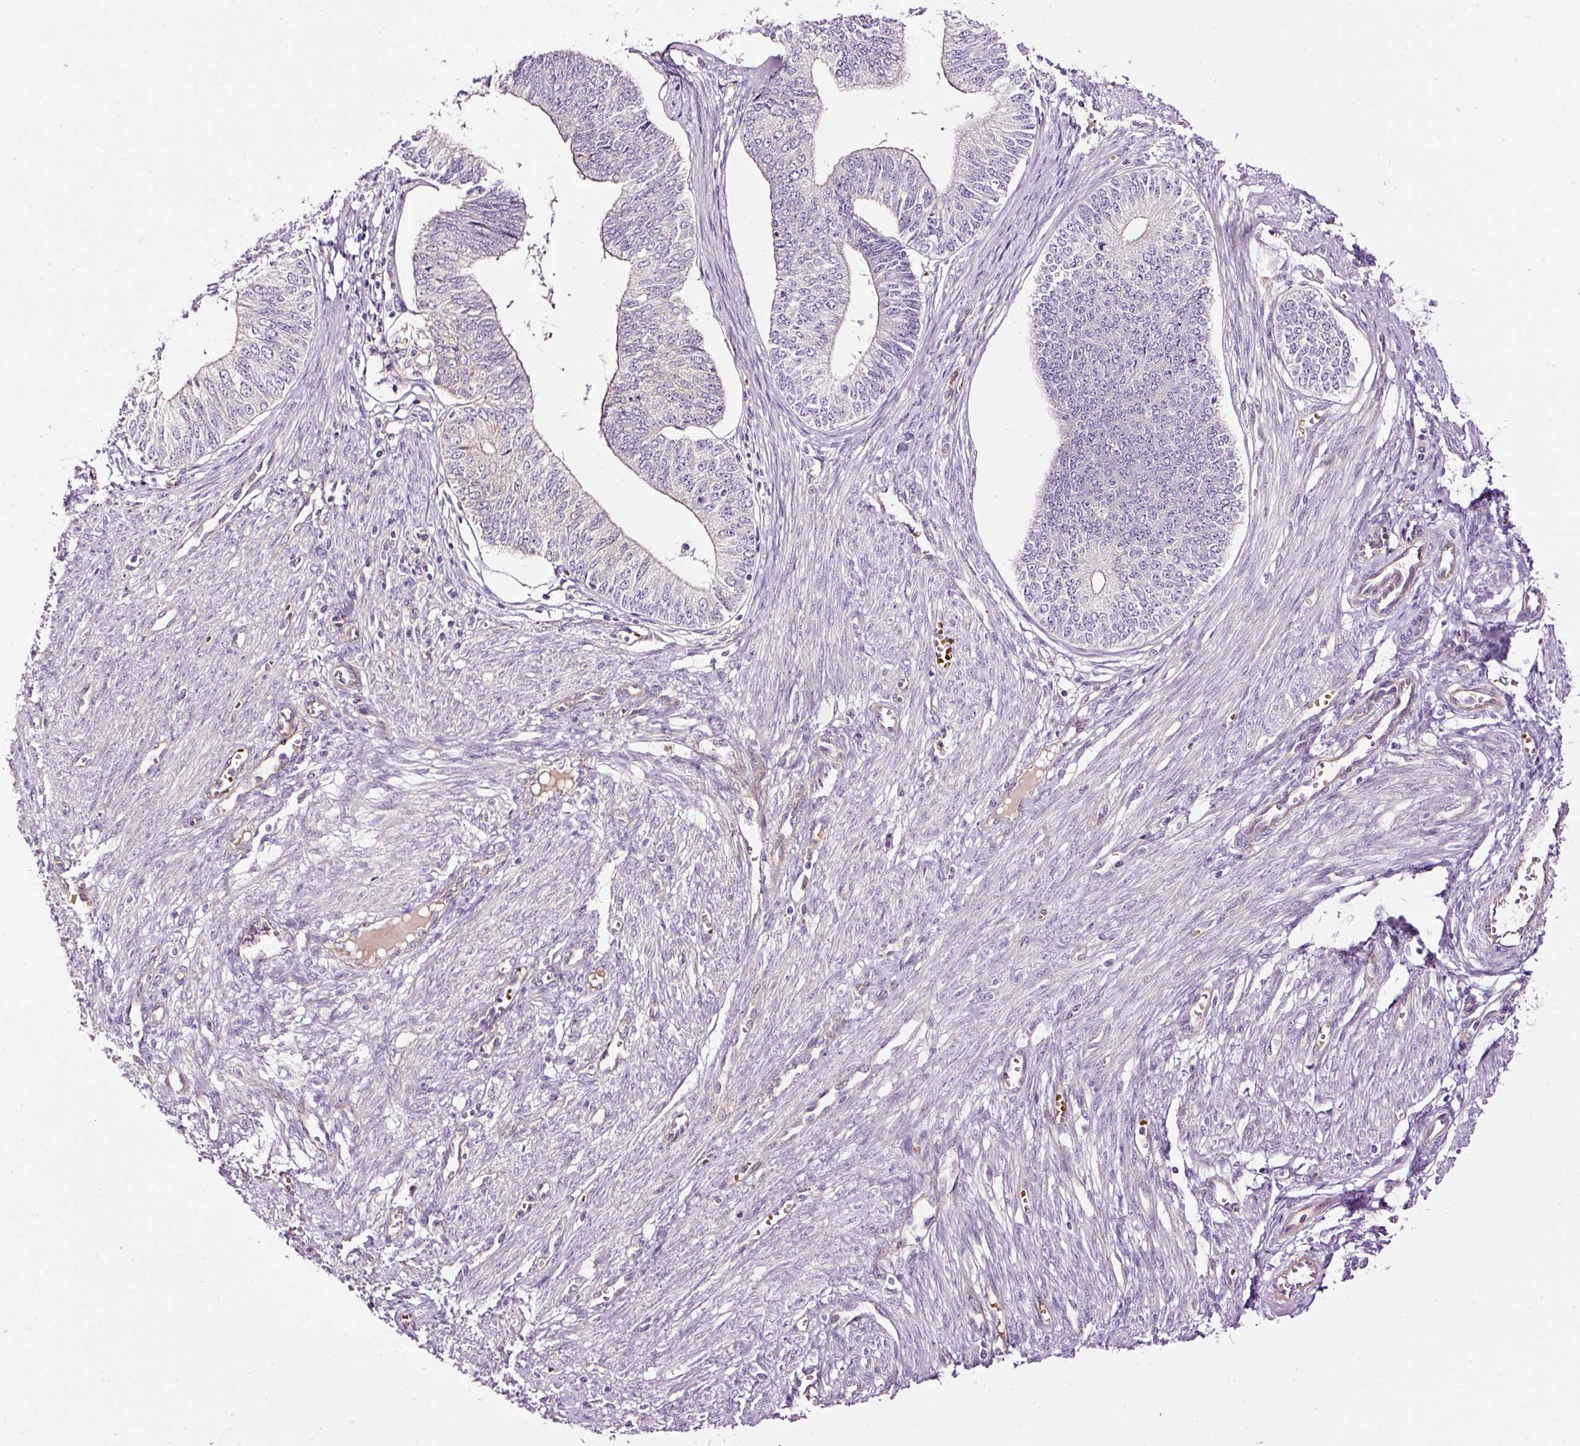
{"staining": {"intensity": "negative", "quantity": "none", "location": "none"}, "tissue": "endometrial cancer", "cell_type": "Tumor cells", "image_type": "cancer", "snomed": [{"axis": "morphology", "description": "Adenocarcinoma, NOS"}, {"axis": "topography", "description": "Endometrium"}], "caption": "Endometrial cancer was stained to show a protein in brown. There is no significant positivity in tumor cells. (Immunohistochemistry, brightfield microscopy, high magnification).", "gene": "USHBP1", "patient": {"sex": "female", "age": 68}}